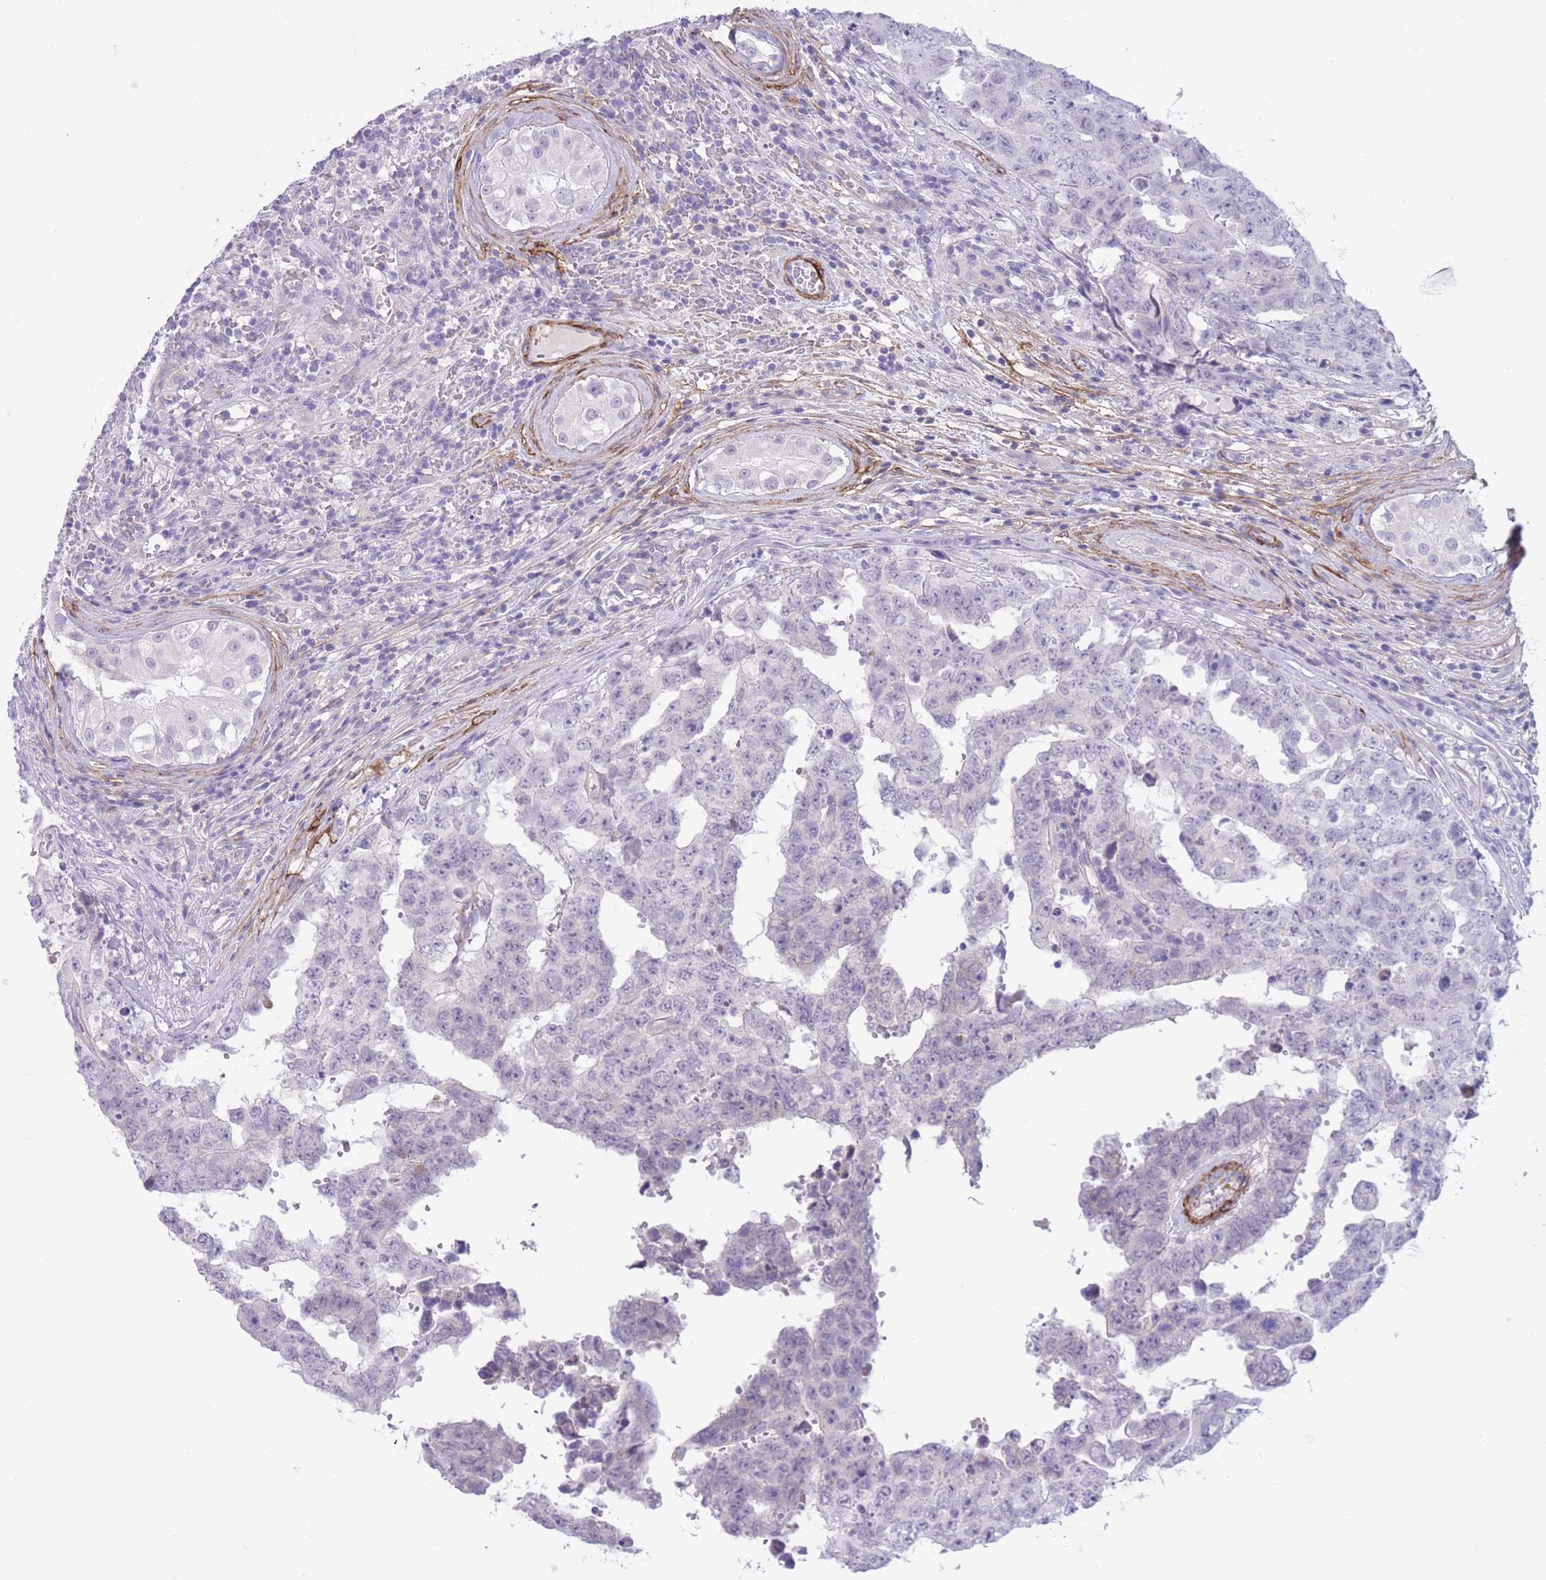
{"staining": {"intensity": "negative", "quantity": "none", "location": "none"}, "tissue": "testis cancer", "cell_type": "Tumor cells", "image_type": "cancer", "snomed": [{"axis": "morphology", "description": "Normal tissue, NOS"}, {"axis": "morphology", "description": "Carcinoma, Embryonal, NOS"}, {"axis": "topography", "description": "Testis"}, {"axis": "topography", "description": "Epididymis"}], "caption": "High power microscopy photomicrograph of an immunohistochemistry (IHC) micrograph of embryonal carcinoma (testis), revealing no significant expression in tumor cells.", "gene": "DPYD", "patient": {"sex": "male", "age": 25}}